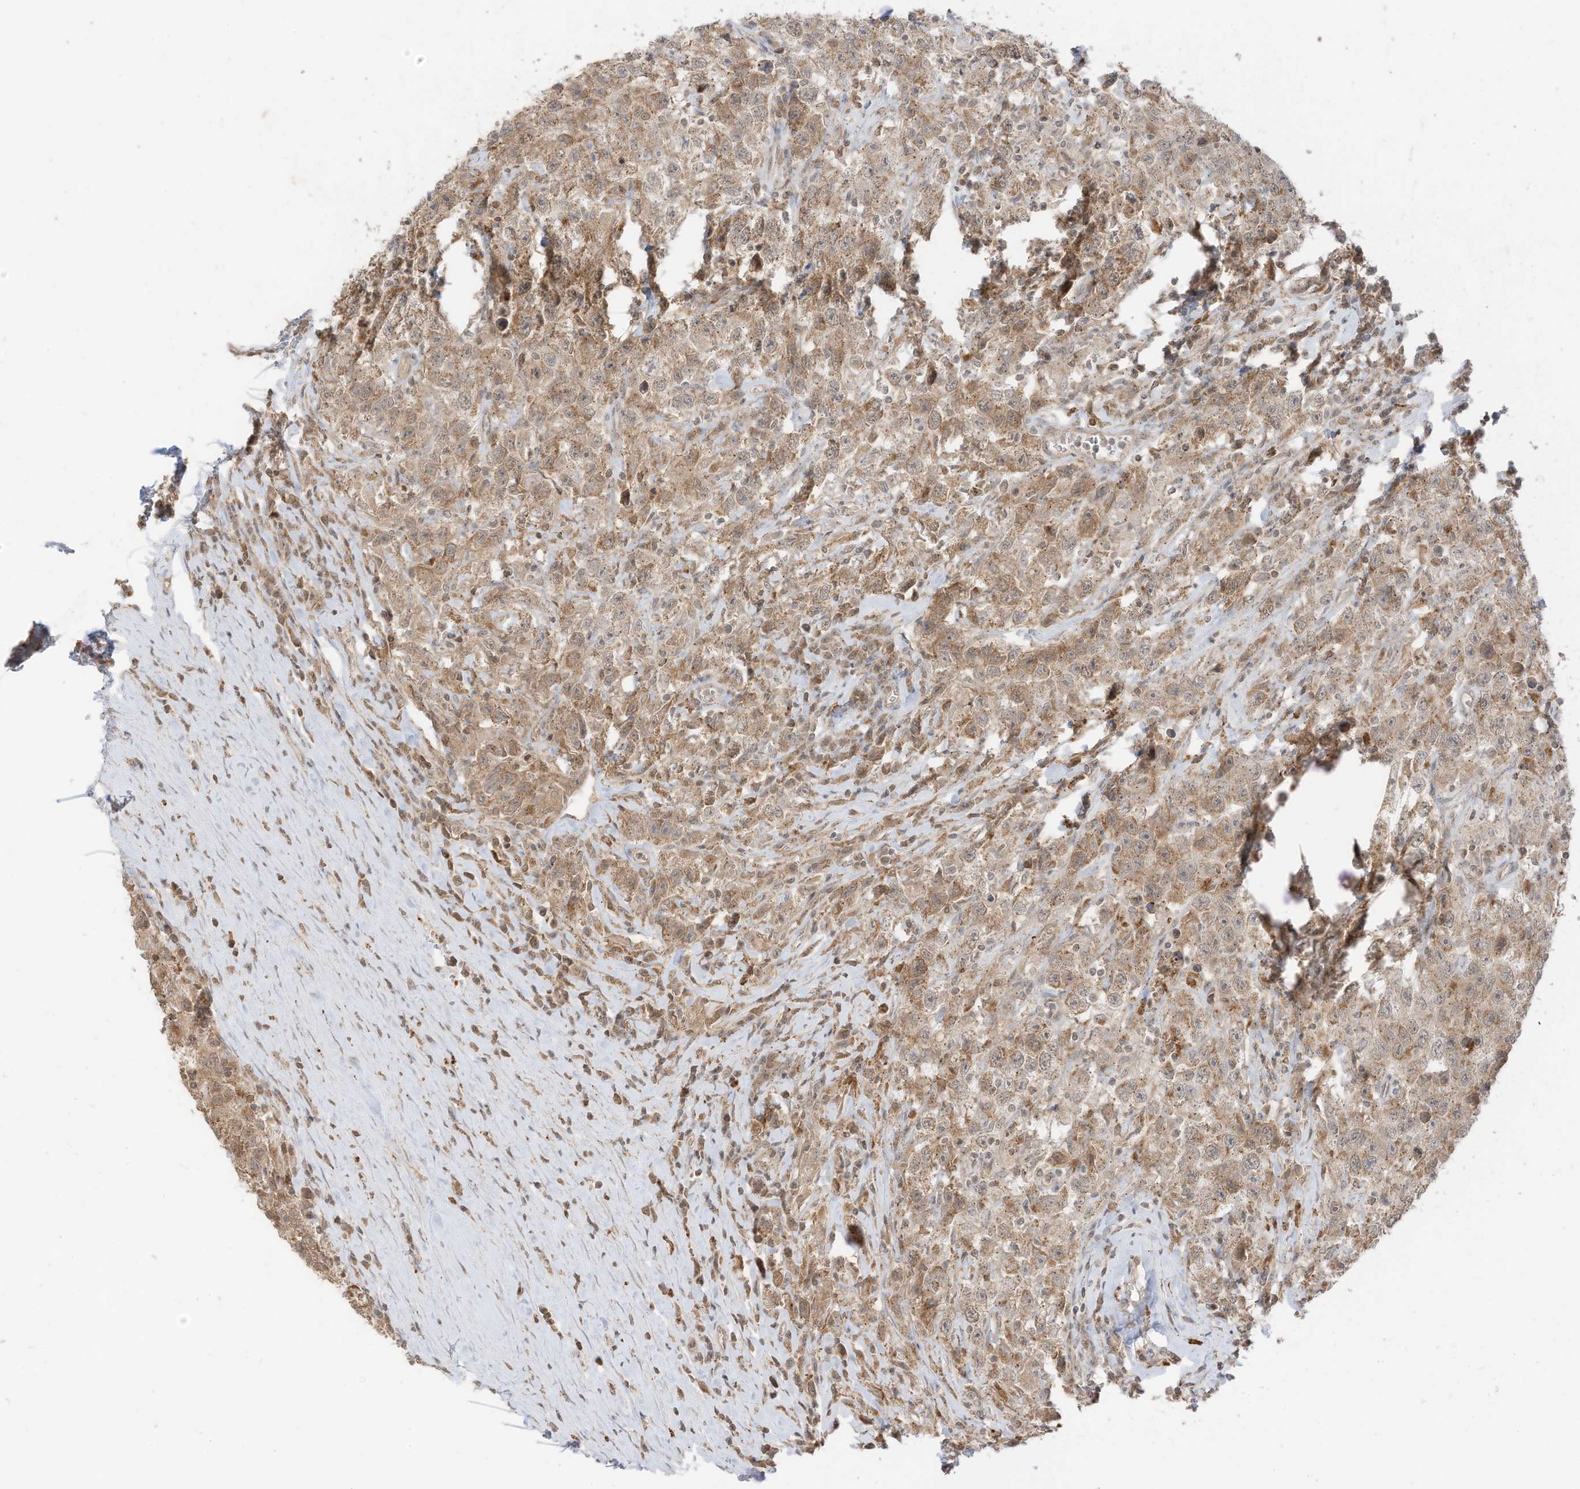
{"staining": {"intensity": "moderate", "quantity": "25%-75%", "location": "cytoplasmic/membranous"}, "tissue": "testis cancer", "cell_type": "Tumor cells", "image_type": "cancer", "snomed": [{"axis": "morphology", "description": "Seminoma, NOS"}, {"axis": "topography", "description": "Testis"}], "caption": "Immunohistochemistry (DAB) staining of human testis cancer (seminoma) demonstrates moderate cytoplasmic/membranous protein positivity in about 25%-75% of tumor cells.", "gene": "N4BP3", "patient": {"sex": "male", "age": 41}}